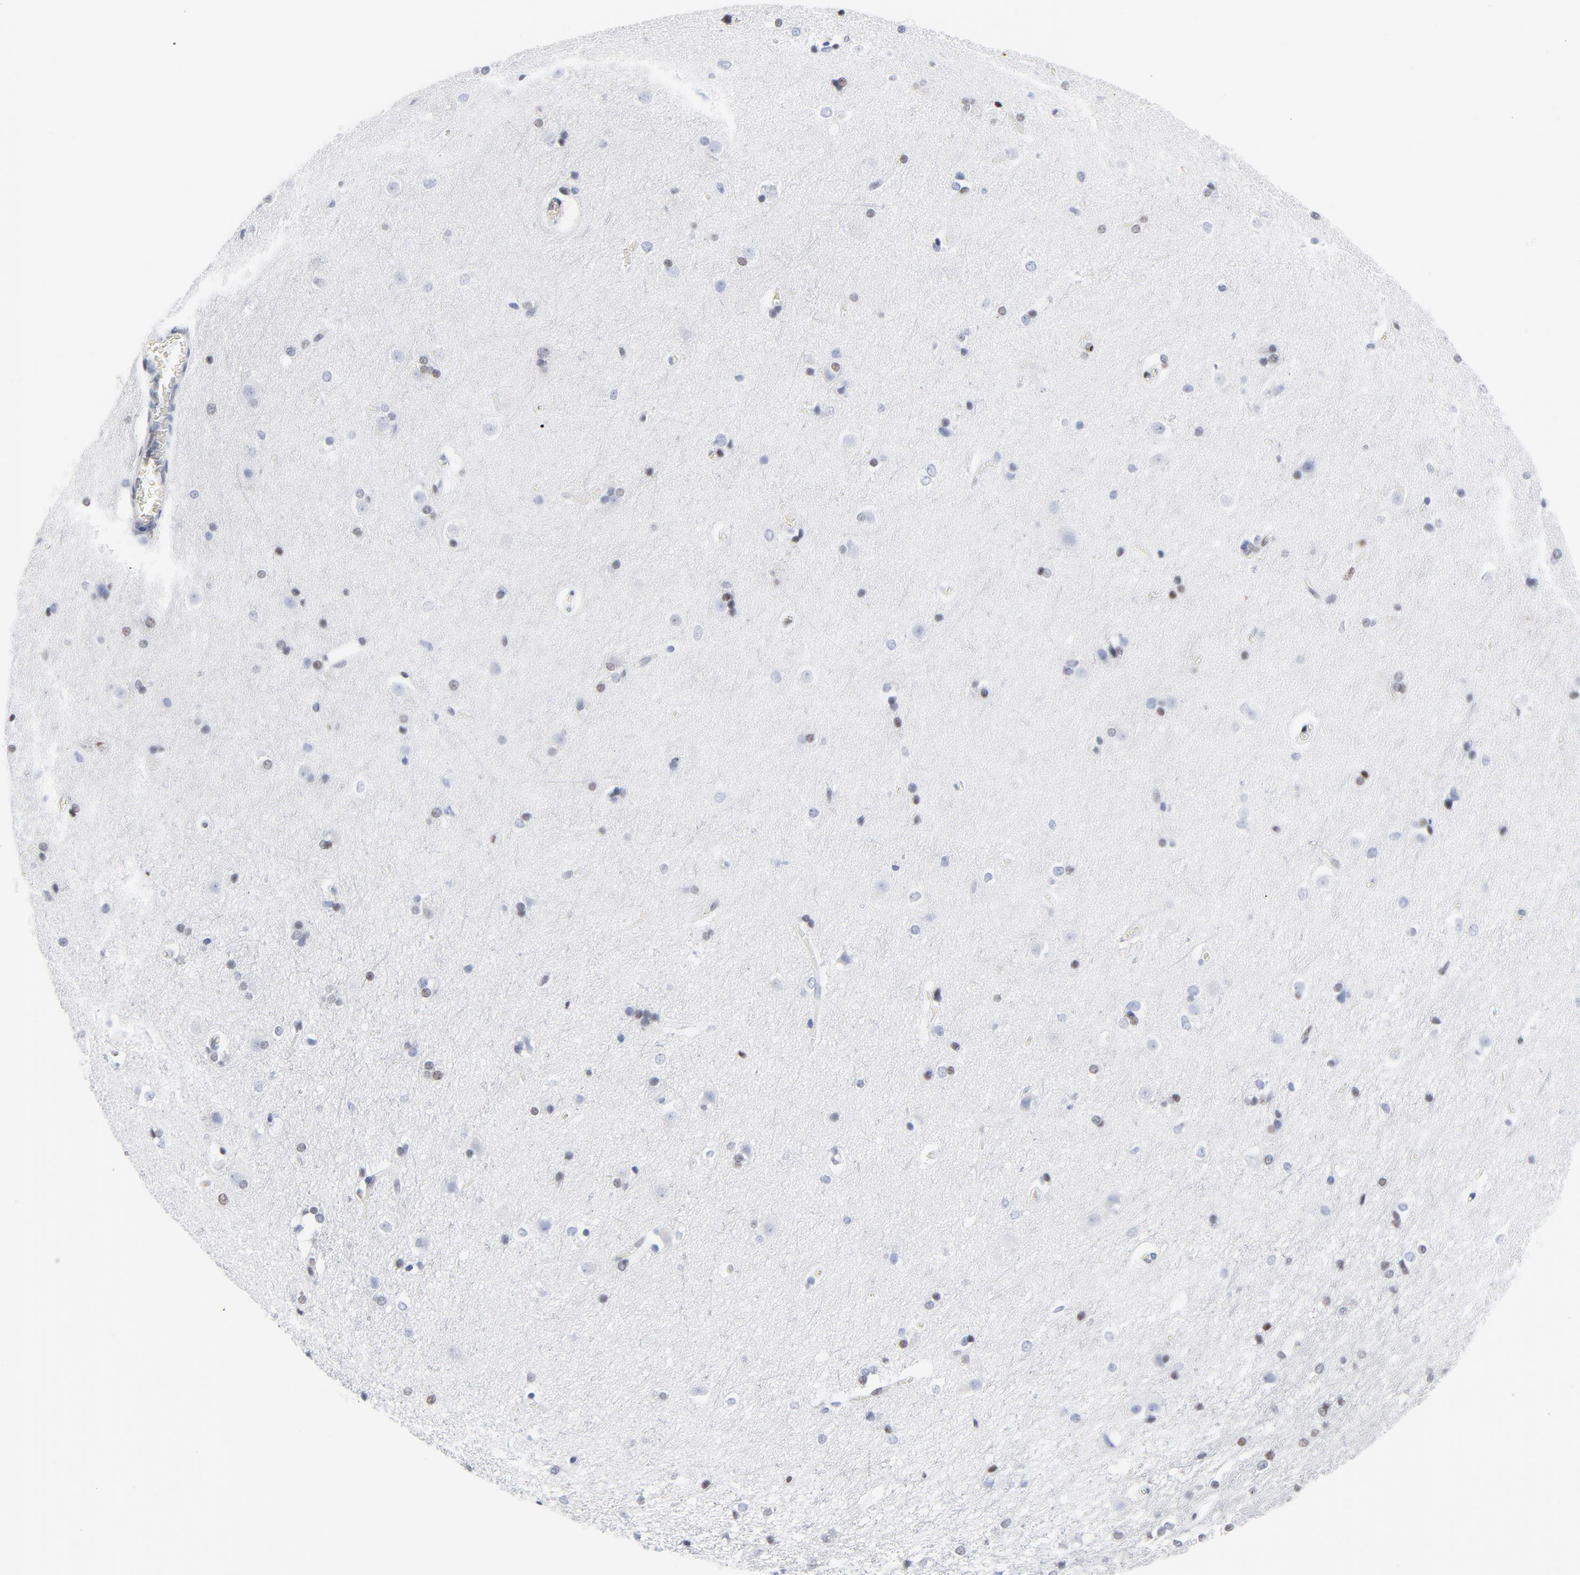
{"staining": {"intensity": "negative", "quantity": "none", "location": "none"}, "tissue": "caudate", "cell_type": "Glial cells", "image_type": "normal", "snomed": [{"axis": "morphology", "description": "Normal tissue, NOS"}, {"axis": "topography", "description": "Lateral ventricle wall"}], "caption": "This is a micrograph of immunohistochemistry staining of unremarkable caudate, which shows no positivity in glial cells. Nuclei are stained in blue.", "gene": "JUN", "patient": {"sex": "female", "age": 19}}